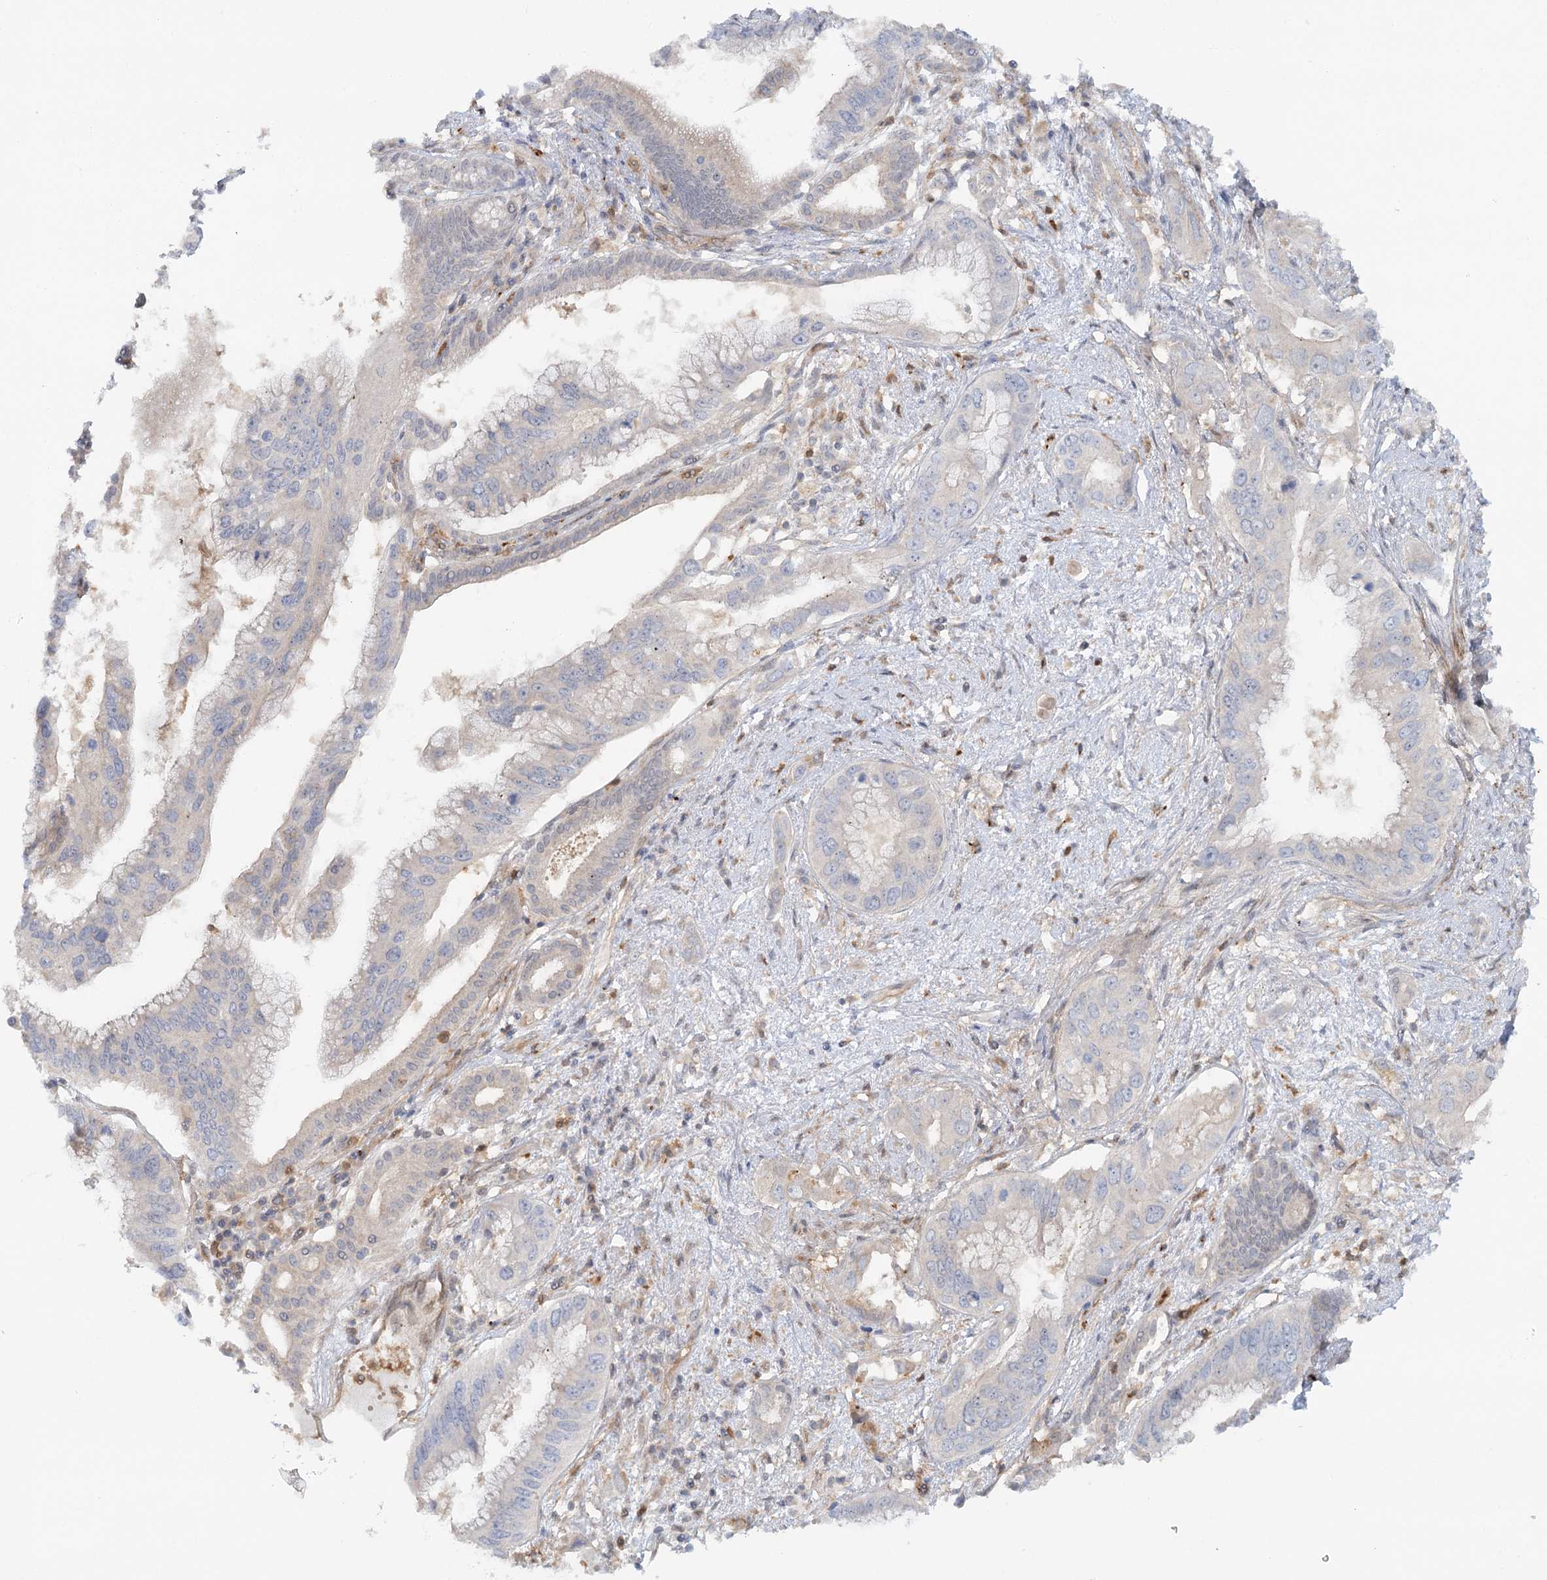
{"staining": {"intensity": "moderate", "quantity": "<25%", "location": "cytoplasmic/membranous"}, "tissue": "pancreatic cancer", "cell_type": "Tumor cells", "image_type": "cancer", "snomed": [{"axis": "morphology", "description": "Inflammation, NOS"}, {"axis": "morphology", "description": "Adenocarcinoma, NOS"}, {"axis": "topography", "description": "Pancreas"}], "caption": "A high-resolution micrograph shows immunohistochemistry staining of adenocarcinoma (pancreatic), which reveals moderate cytoplasmic/membranous staining in approximately <25% of tumor cells. The staining is performed using DAB (3,3'-diaminobenzidine) brown chromogen to label protein expression. The nuclei are counter-stained blue using hematoxylin.", "gene": "GBE1", "patient": {"sex": "female", "age": 56}}